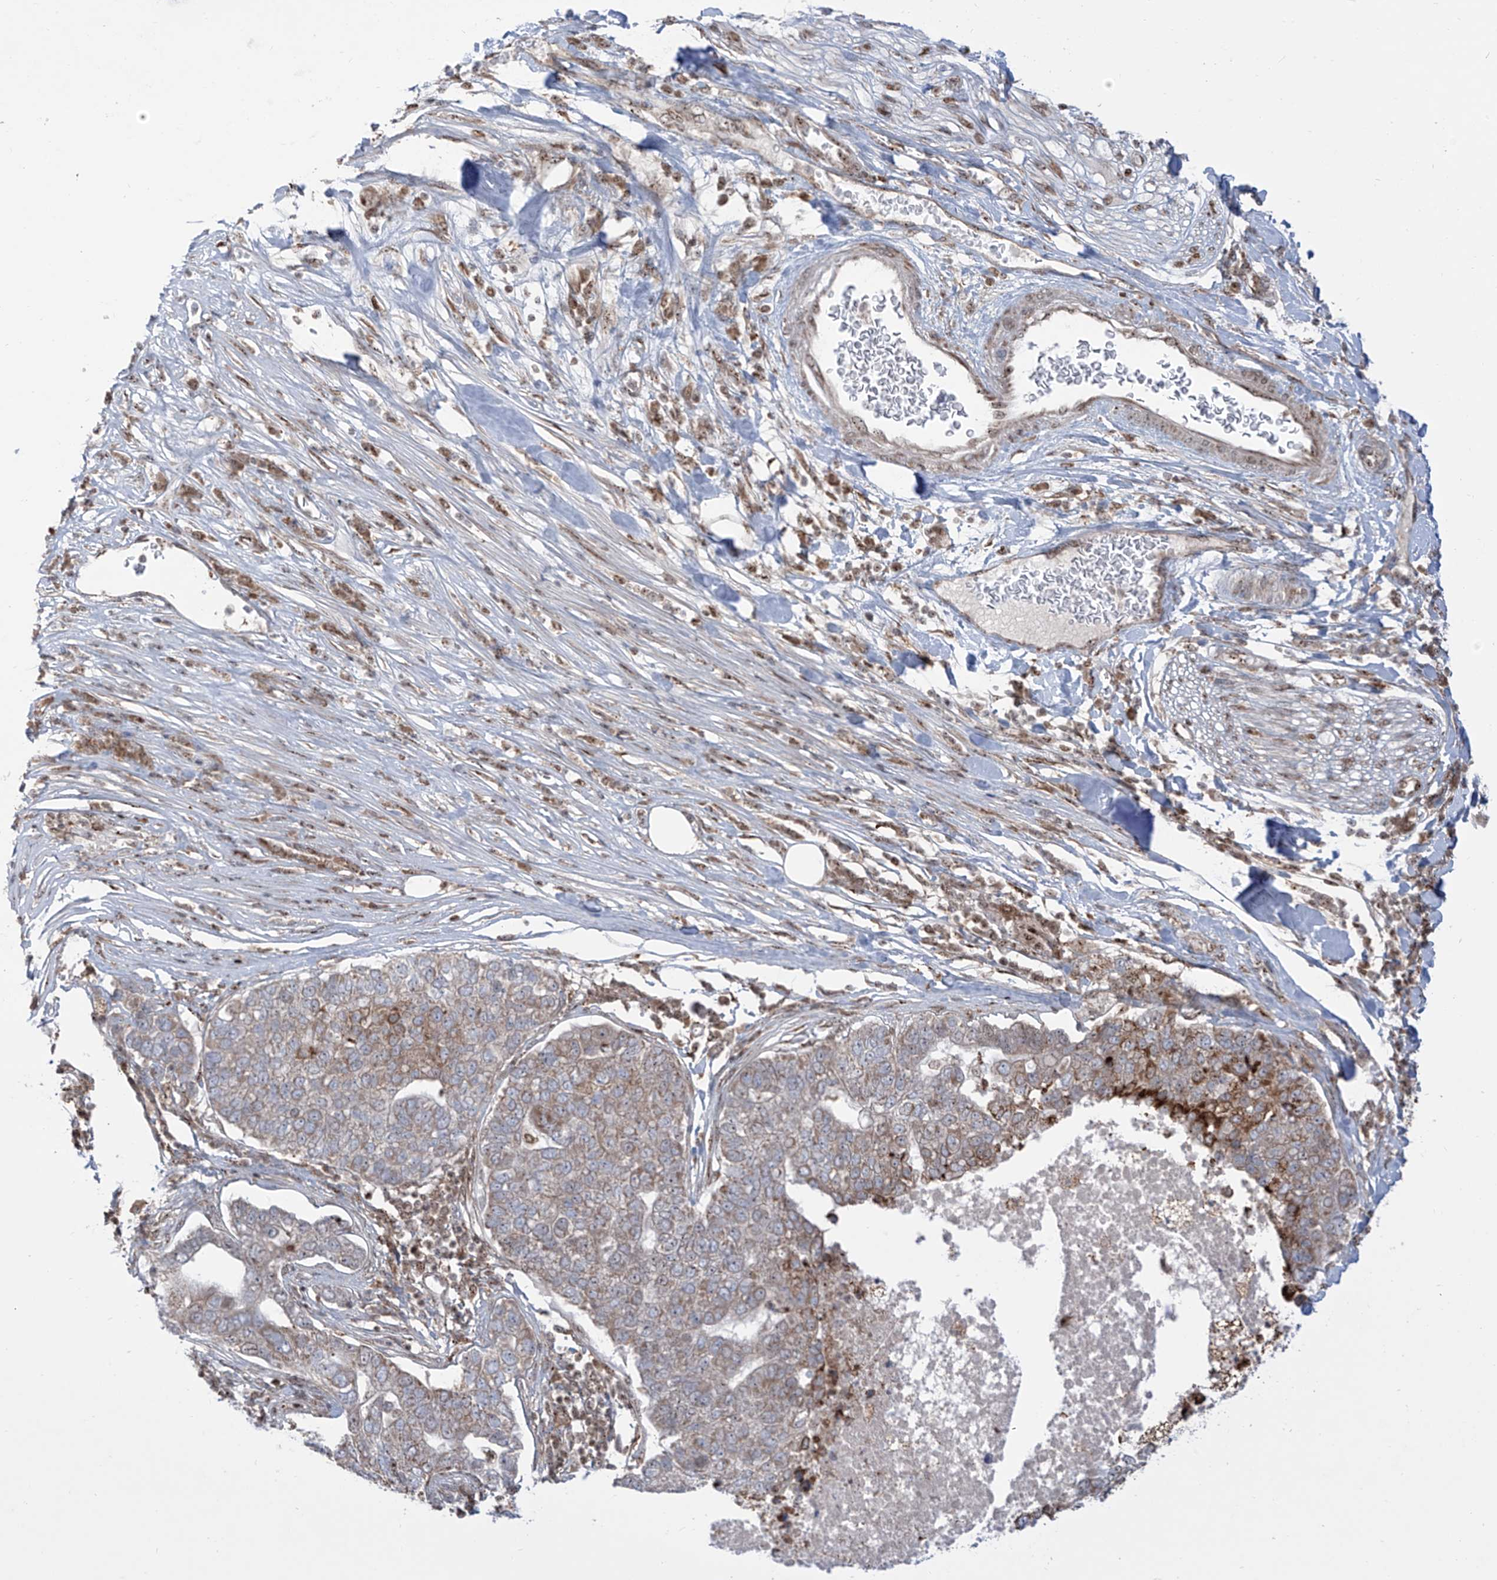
{"staining": {"intensity": "moderate", "quantity": "<25%", "location": "cytoplasmic/membranous"}, "tissue": "pancreatic cancer", "cell_type": "Tumor cells", "image_type": "cancer", "snomed": [{"axis": "morphology", "description": "Adenocarcinoma, NOS"}, {"axis": "topography", "description": "Pancreas"}], "caption": "Immunohistochemical staining of human pancreatic adenocarcinoma reveals moderate cytoplasmic/membranous protein expression in approximately <25% of tumor cells. (DAB IHC, brown staining for protein, blue staining for nuclei).", "gene": "ZBTB8A", "patient": {"sex": "female", "age": 61}}